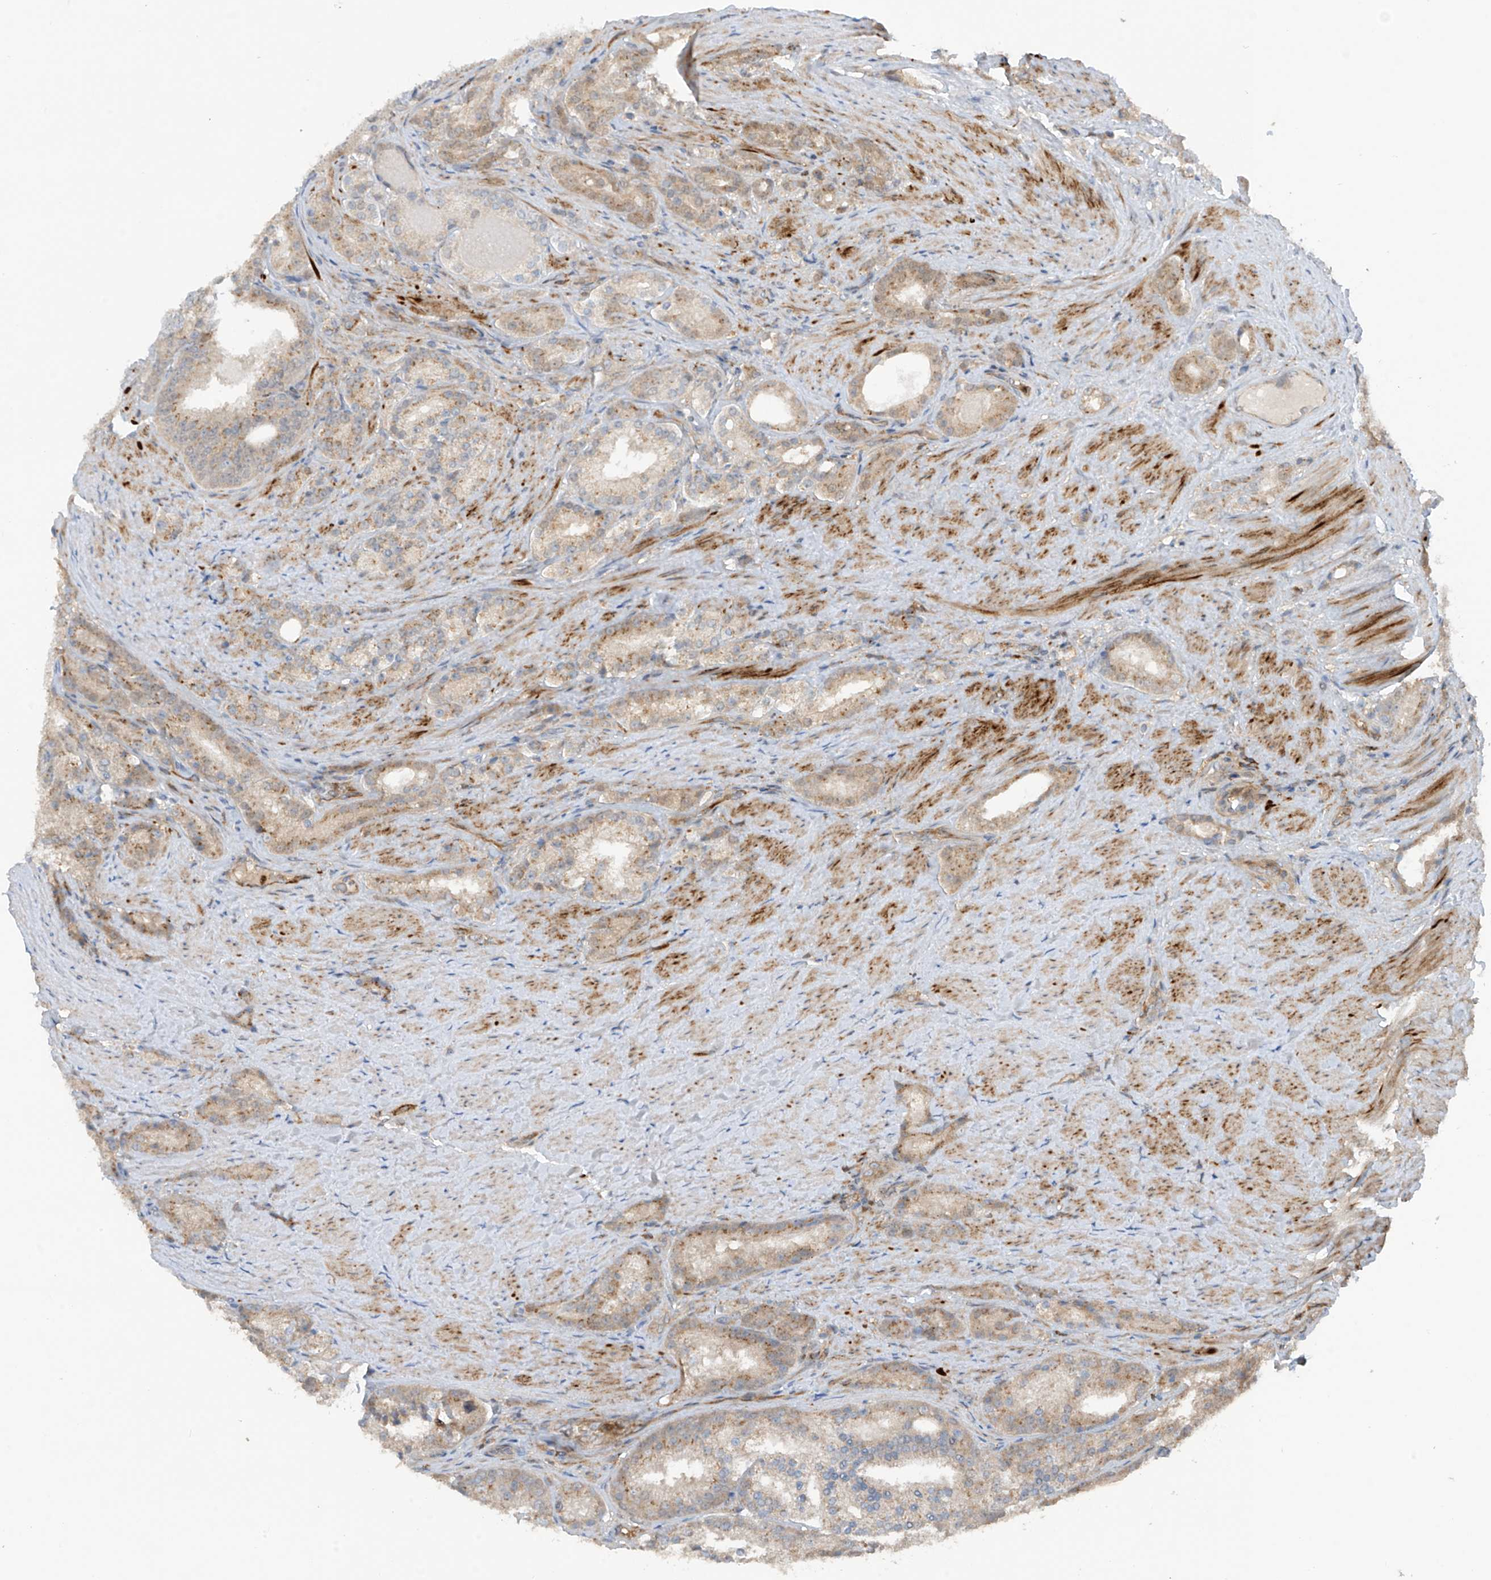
{"staining": {"intensity": "weak", "quantity": ">75%", "location": "cytoplasmic/membranous"}, "tissue": "prostate cancer", "cell_type": "Tumor cells", "image_type": "cancer", "snomed": [{"axis": "morphology", "description": "Adenocarcinoma, High grade"}, {"axis": "topography", "description": "Prostate"}], "caption": "A low amount of weak cytoplasmic/membranous staining is present in about >75% of tumor cells in prostate cancer tissue.", "gene": "SAMD3", "patient": {"sex": "male", "age": 60}}